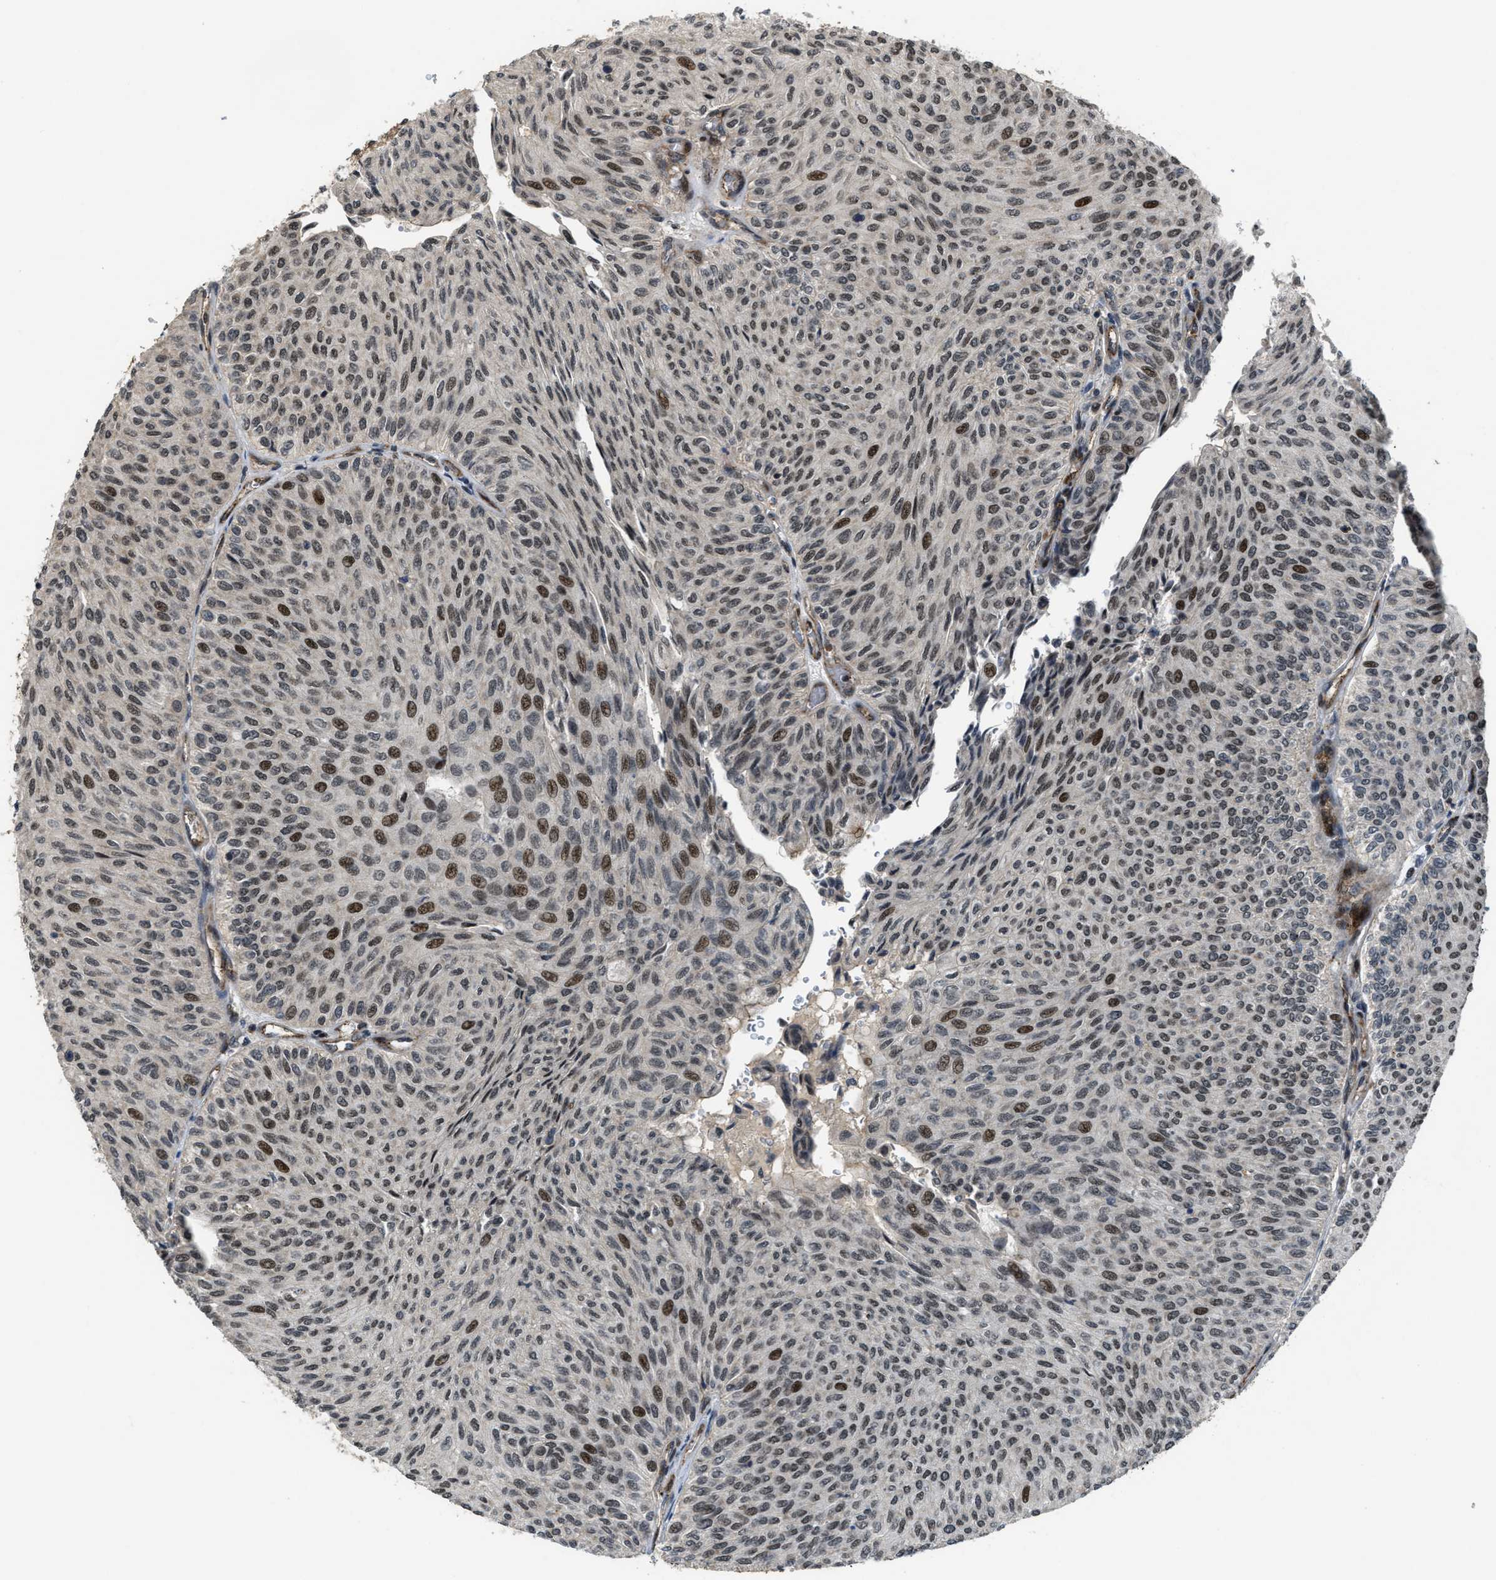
{"staining": {"intensity": "moderate", "quantity": ">75%", "location": "nuclear"}, "tissue": "urothelial cancer", "cell_type": "Tumor cells", "image_type": "cancer", "snomed": [{"axis": "morphology", "description": "Urothelial carcinoma, Low grade"}, {"axis": "topography", "description": "Urinary bladder"}], "caption": "Immunohistochemical staining of human low-grade urothelial carcinoma reveals moderate nuclear protein positivity in about >75% of tumor cells.", "gene": "DPF2", "patient": {"sex": "male", "age": 78}}